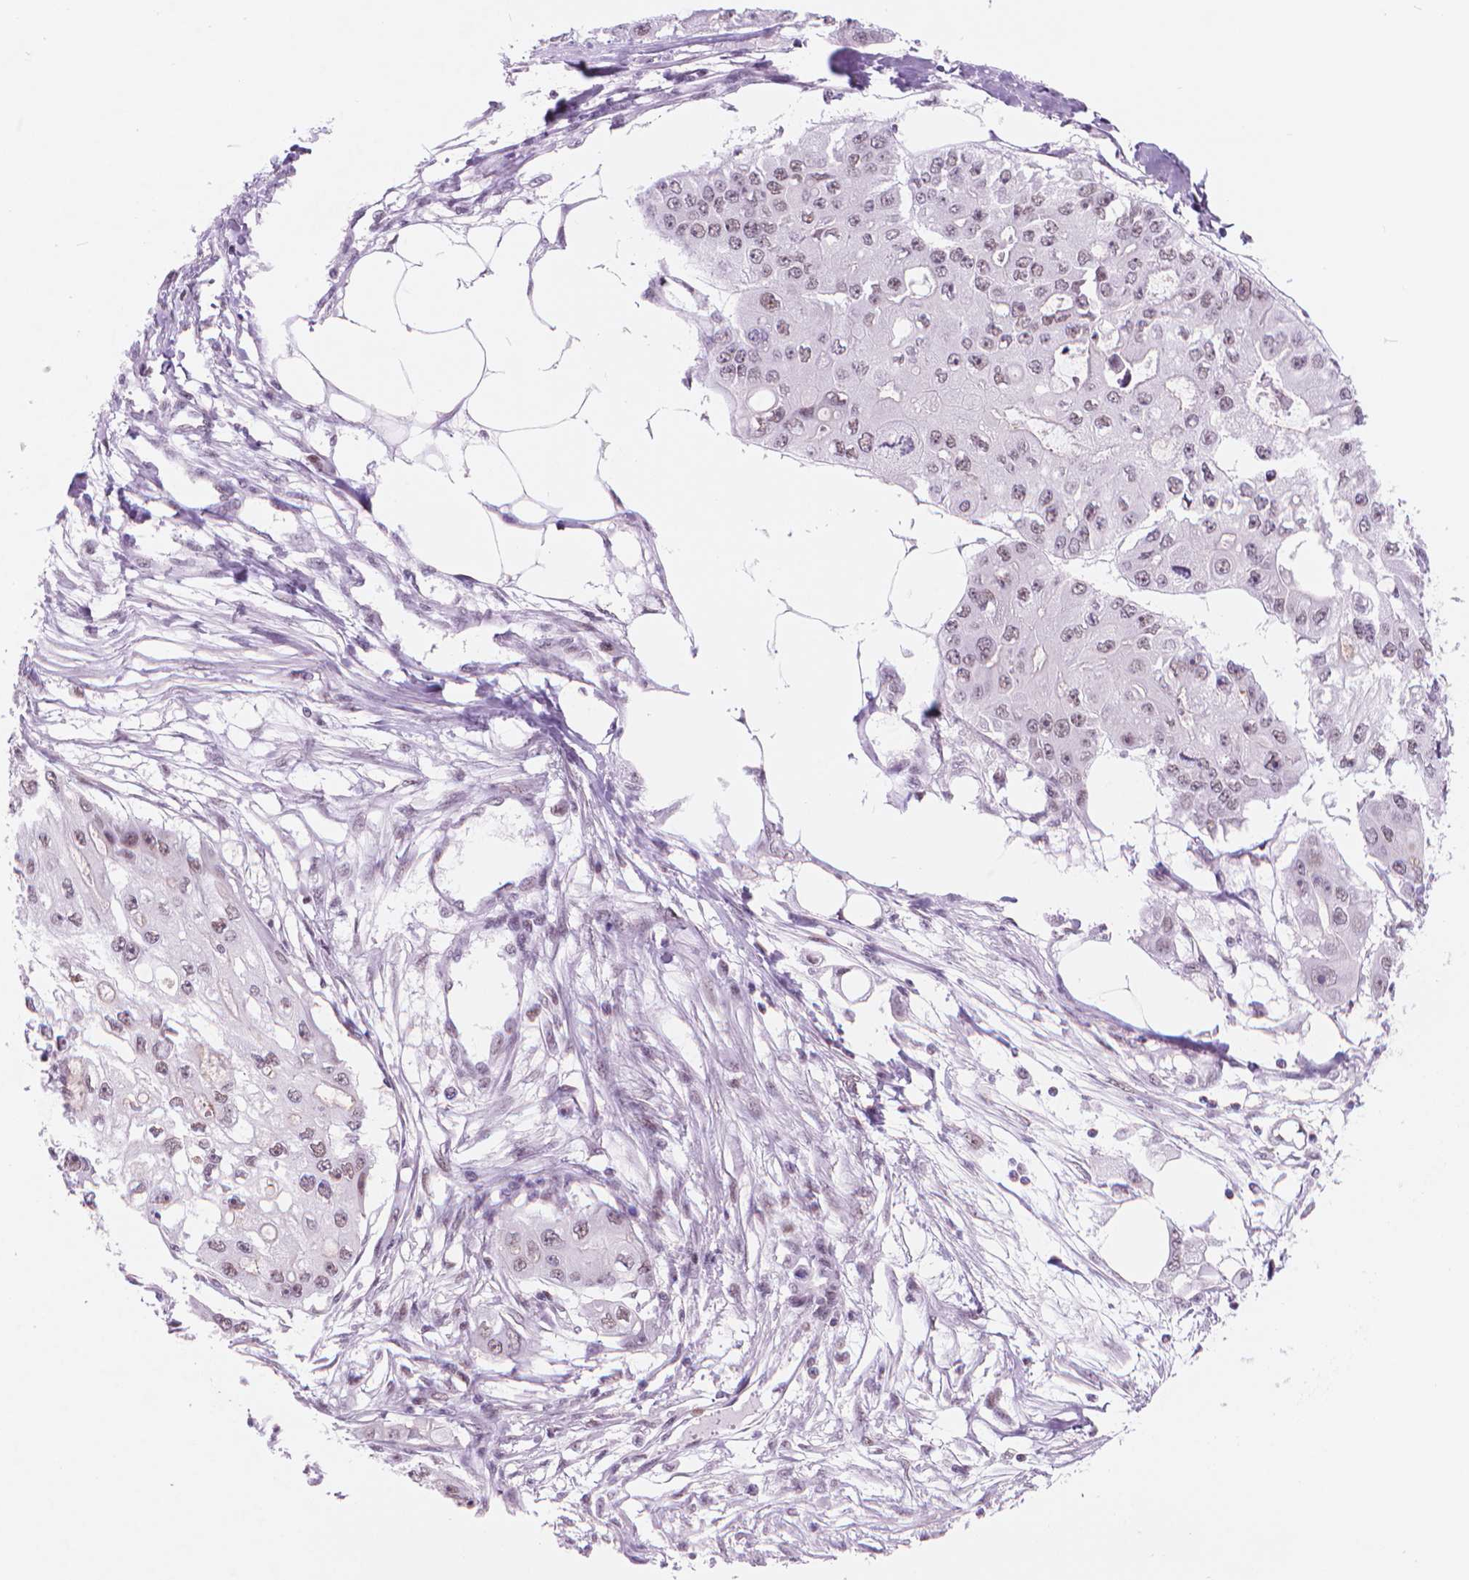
{"staining": {"intensity": "weak", "quantity": "25%-75%", "location": "nuclear"}, "tissue": "ovarian cancer", "cell_type": "Tumor cells", "image_type": "cancer", "snomed": [{"axis": "morphology", "description": "Cystadenocarcinoma, serous, NOS"}, {"axis": "topography", "description": "Ovary"}], "caption": "The immunohistochemical stain labels weak nuclear expression in tumor cells of ovarian cancer (serous cystadenocarcinoma) tissue. (brown staining indicates protein expression, while blue staining denotes nuclei).", "gene": "POLR3D", "patient": {"sex": "female", "age": 56}}